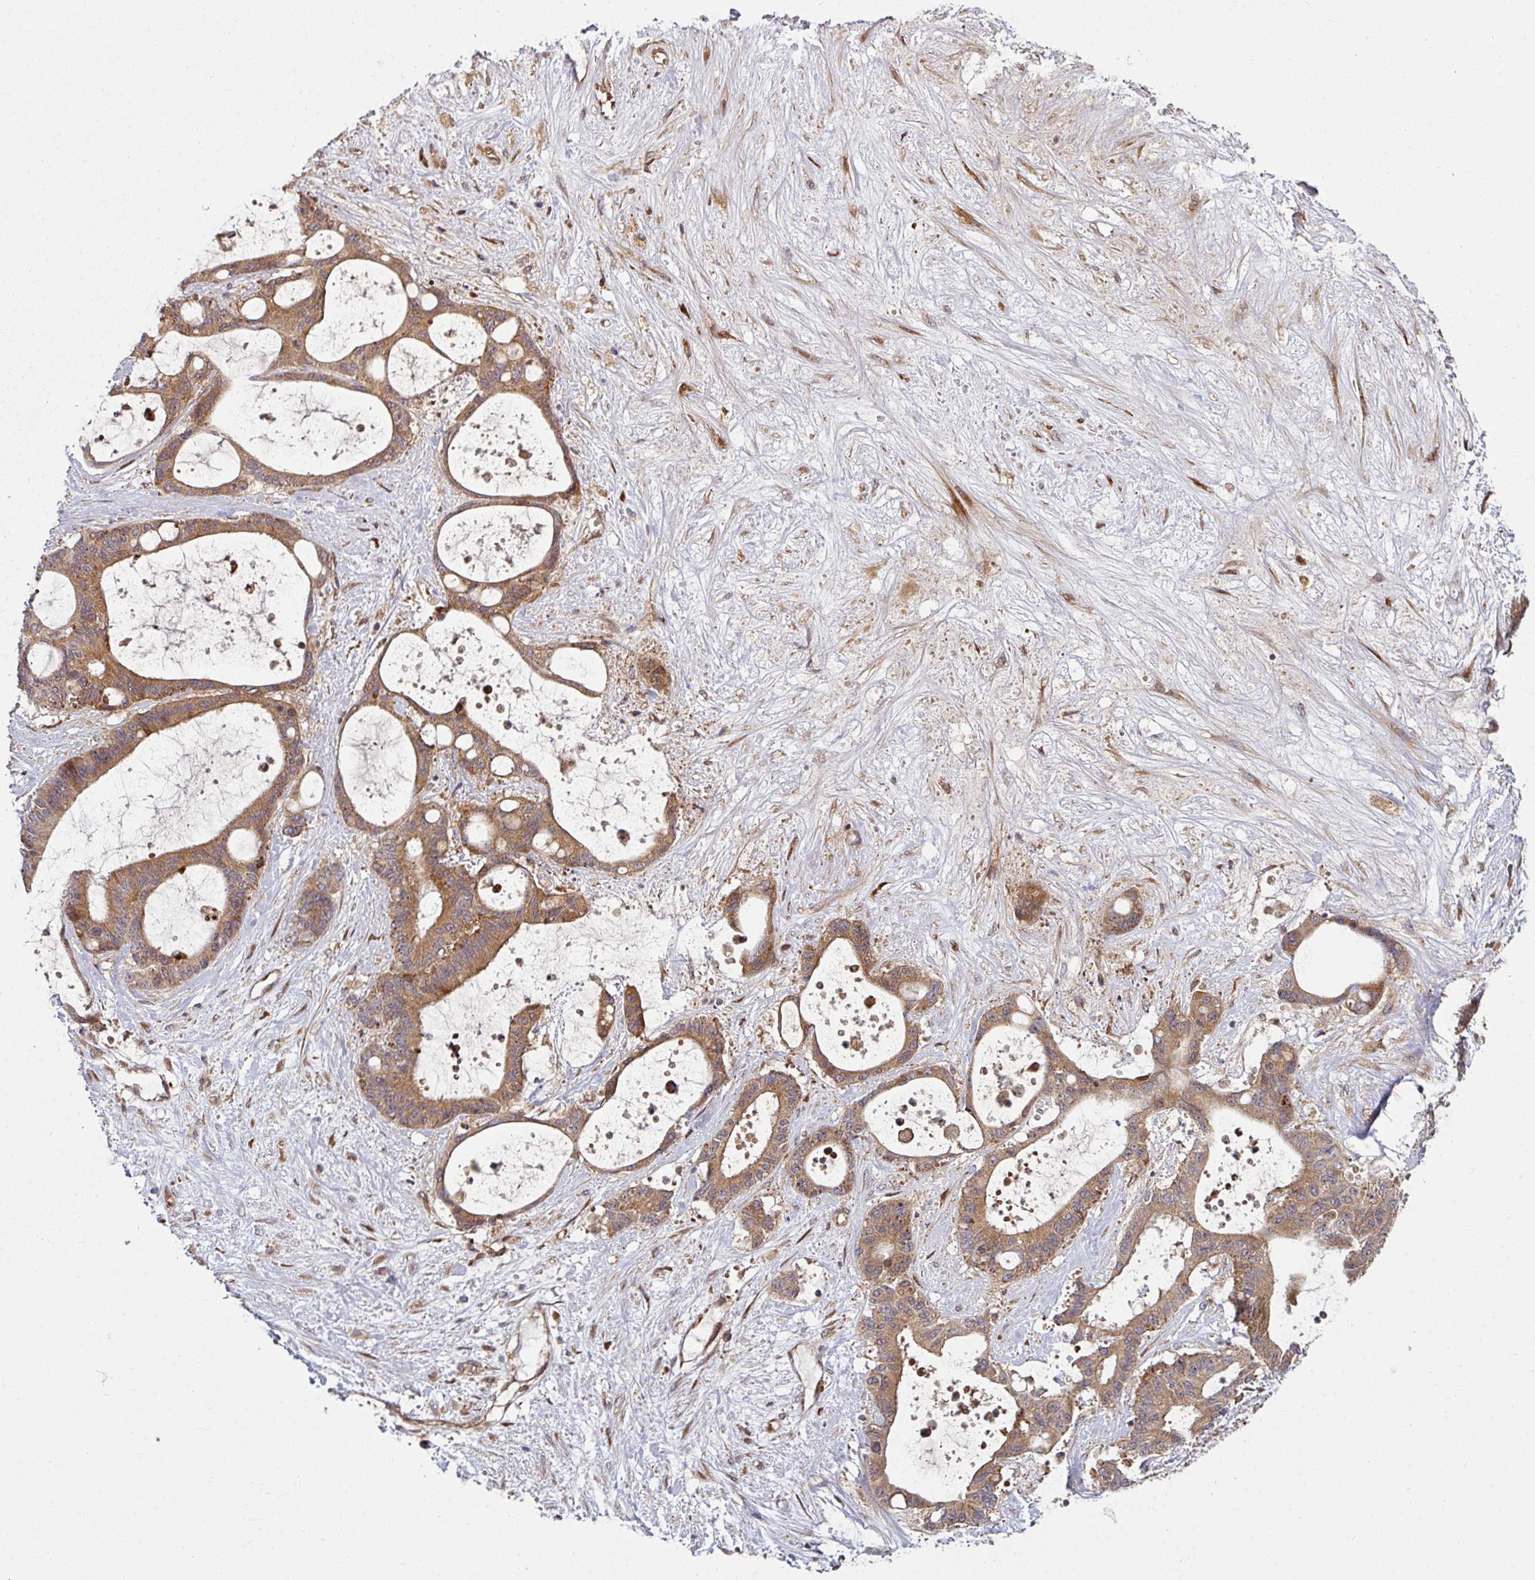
{"staining": {"intensity": "moderate", "quantity": ">75%", "location": "cytoplasmic/membranous"}, "tissue": "liver cancer", "cell_type": "Tumor cells", "image_type": "cancer", "snomed": [{"axis": "morphology", "description": "Normal tissue, NOS"}, {"axis": "morphology", "description": "Cholangiocarcinoma"}, {"axis": "topography", "description": "Liver"}, {"axis": "topography", "description": "Peripheral nerve tissue"}], "caption": "Immunohistochemical staining of human liver cancer demonstrates moderate cytoplasmic/membranous protein expression in about >75% of tumor cells.", "gene": "RAB5A", "patient": {"sex": "female", "age": 73}}